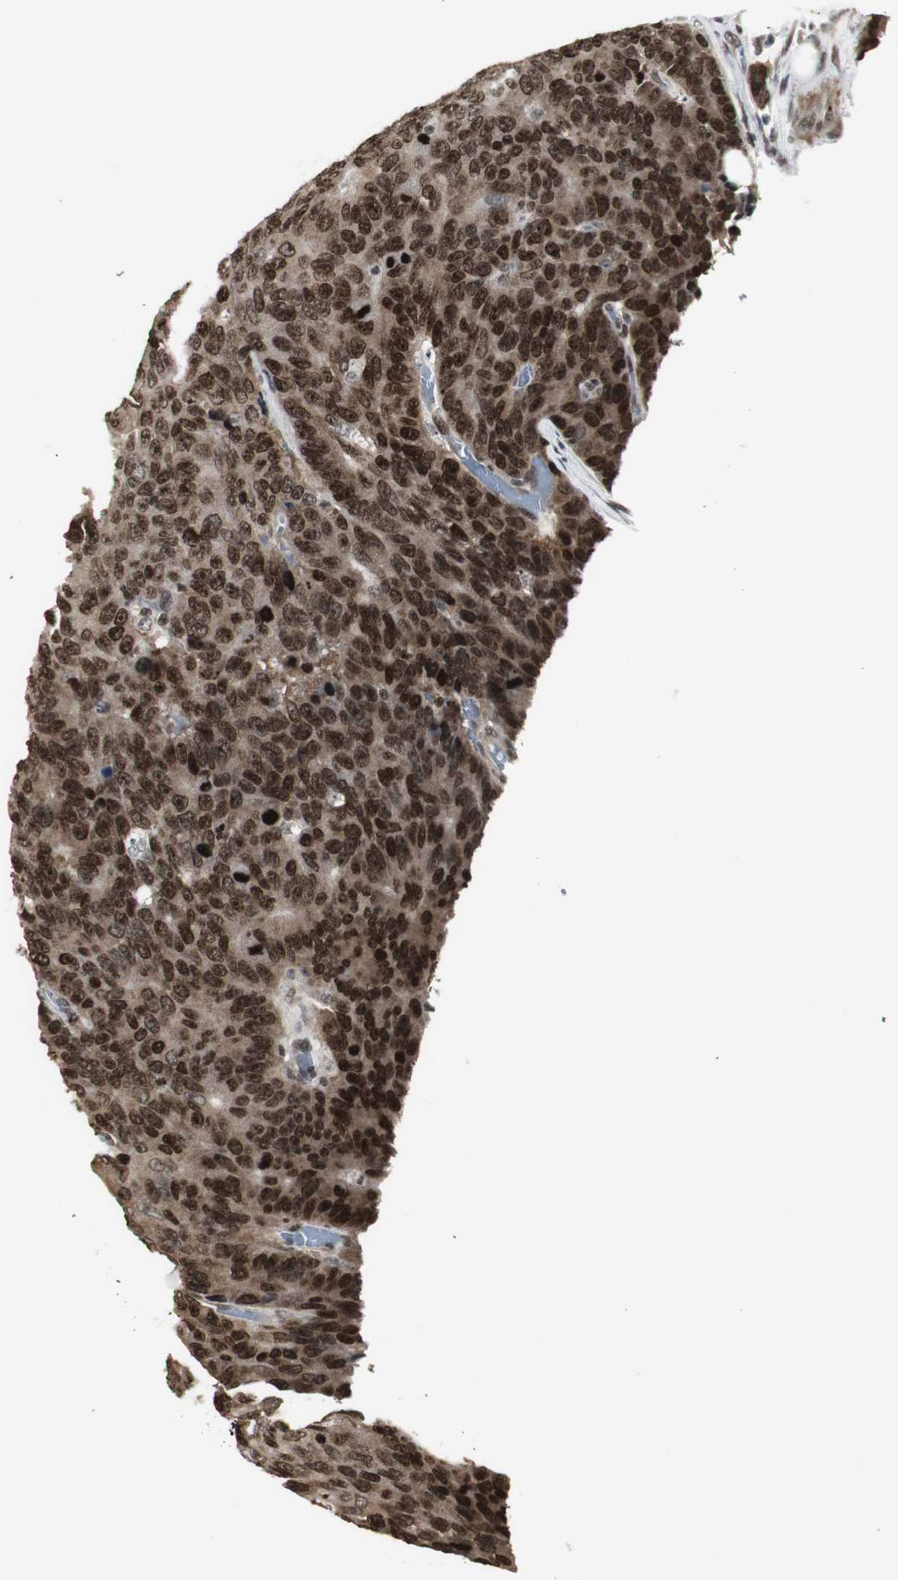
{"staining": {"intensity": "strong", "quantity": ">75%", "location": "cytoplasmic/membranous,nuclear"}, "tissue": "colorectal cancer", "cell_type": "Tumor cells", "image_type": "cancer", "snomed": [{"axis": "morphology", "description": "Adenocarcinoma, NOS"}, {"axis": "topography", "description": "Colon"}], "caption": "Tumor cells demonstrate high levels of strong cytoplasmic/membranous and nuclear positivity in about >75% of cells in colorectal cancer.", "gene": "MPG", "patient": {"sex": "female", "age": 86}}